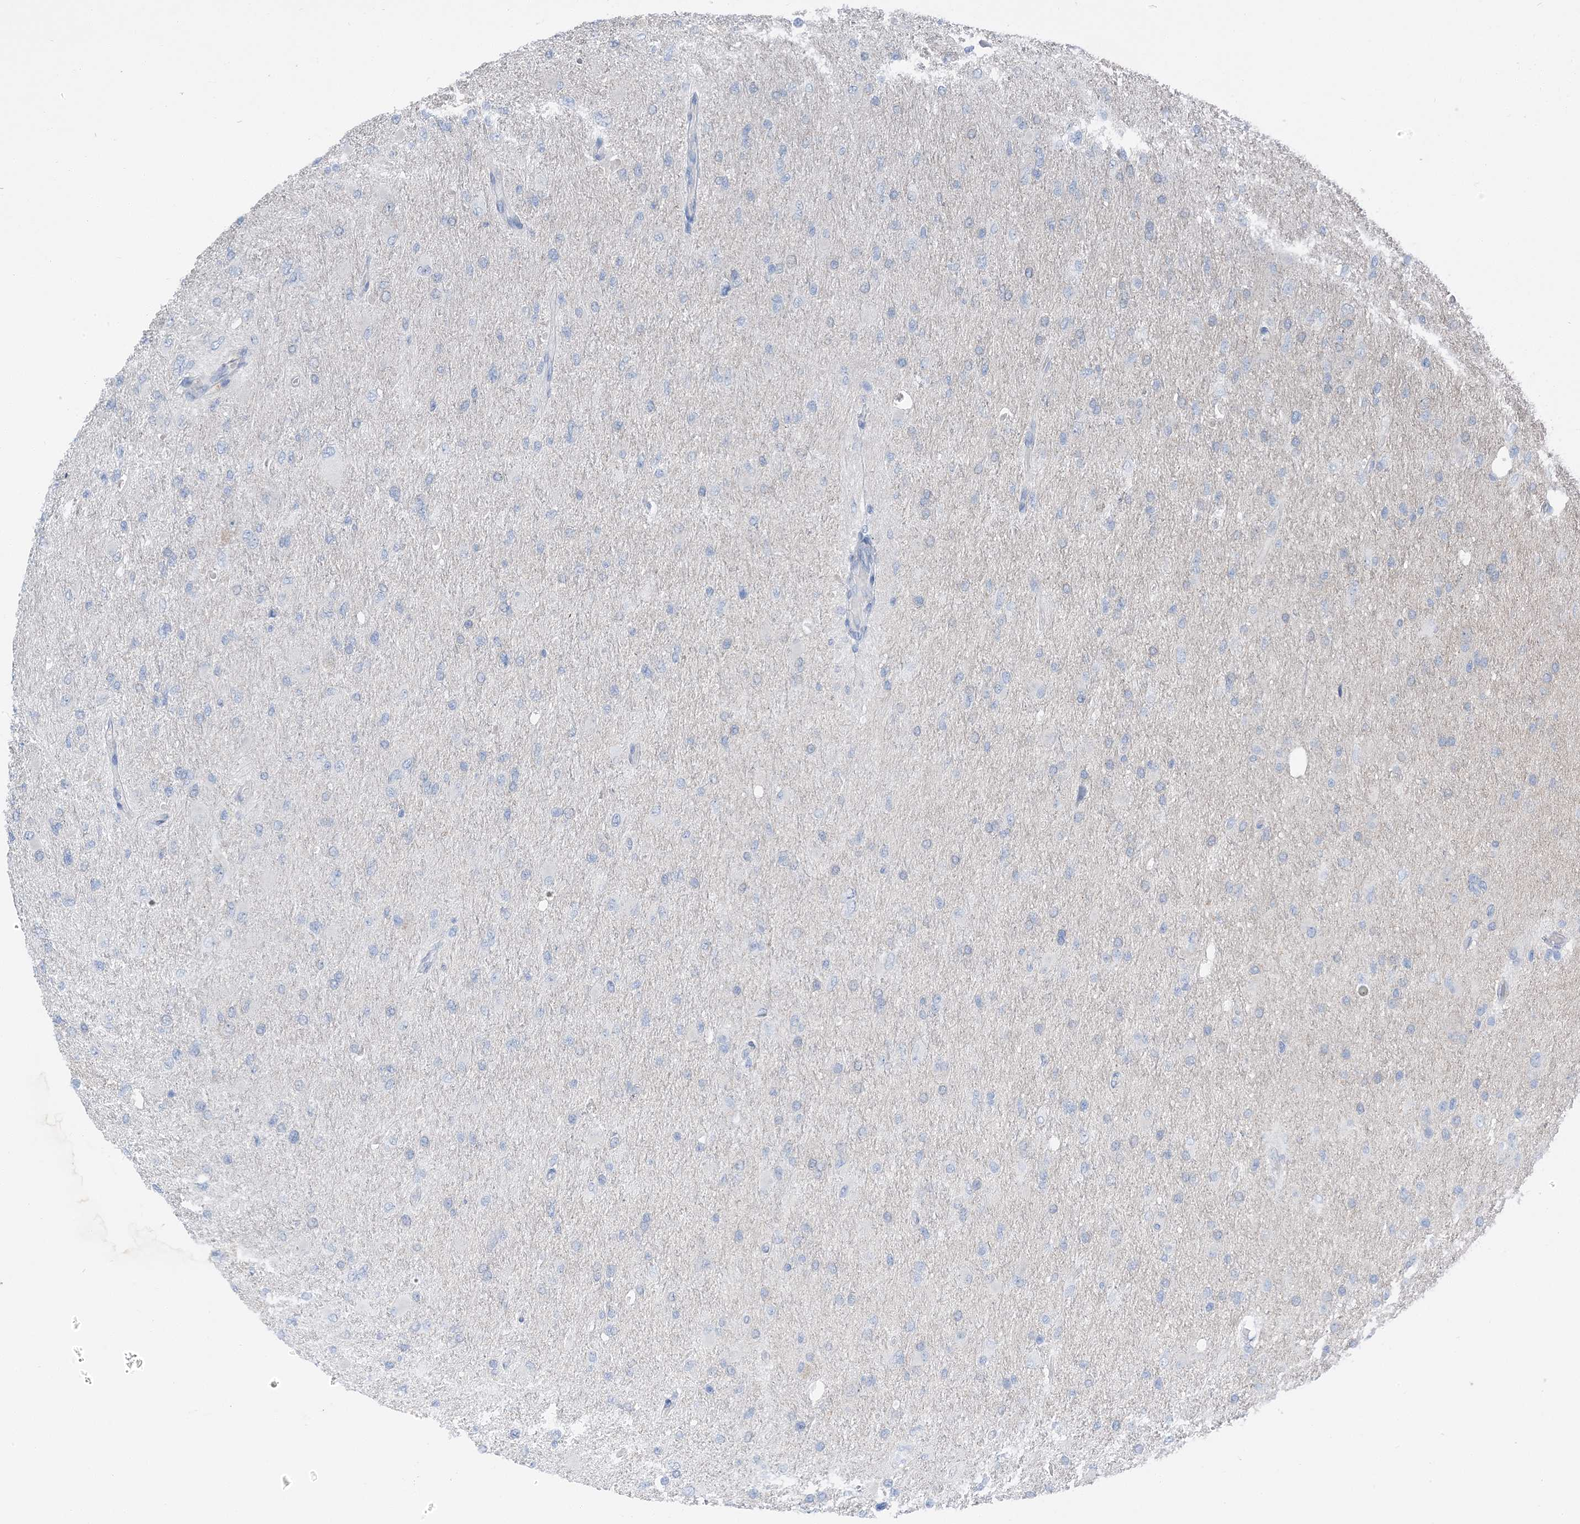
{"staining": {"intensity": "negative", "quantity": "none", "location": "none"}, "tissue": "glioma", "cell_type": "Tumor cells", "image_type": "cancer", "snomed": [{"axis": "morphology", "description": "Glioma, malignant, High grade"}, {"axis": "topography", "description": "Cerebral cortex"}], "caption": "Tumor cells show no significant staining in malignant glioma (high-grade).", "gene": "NCOA7", "patient": {"sex": "female", "age": 36}}